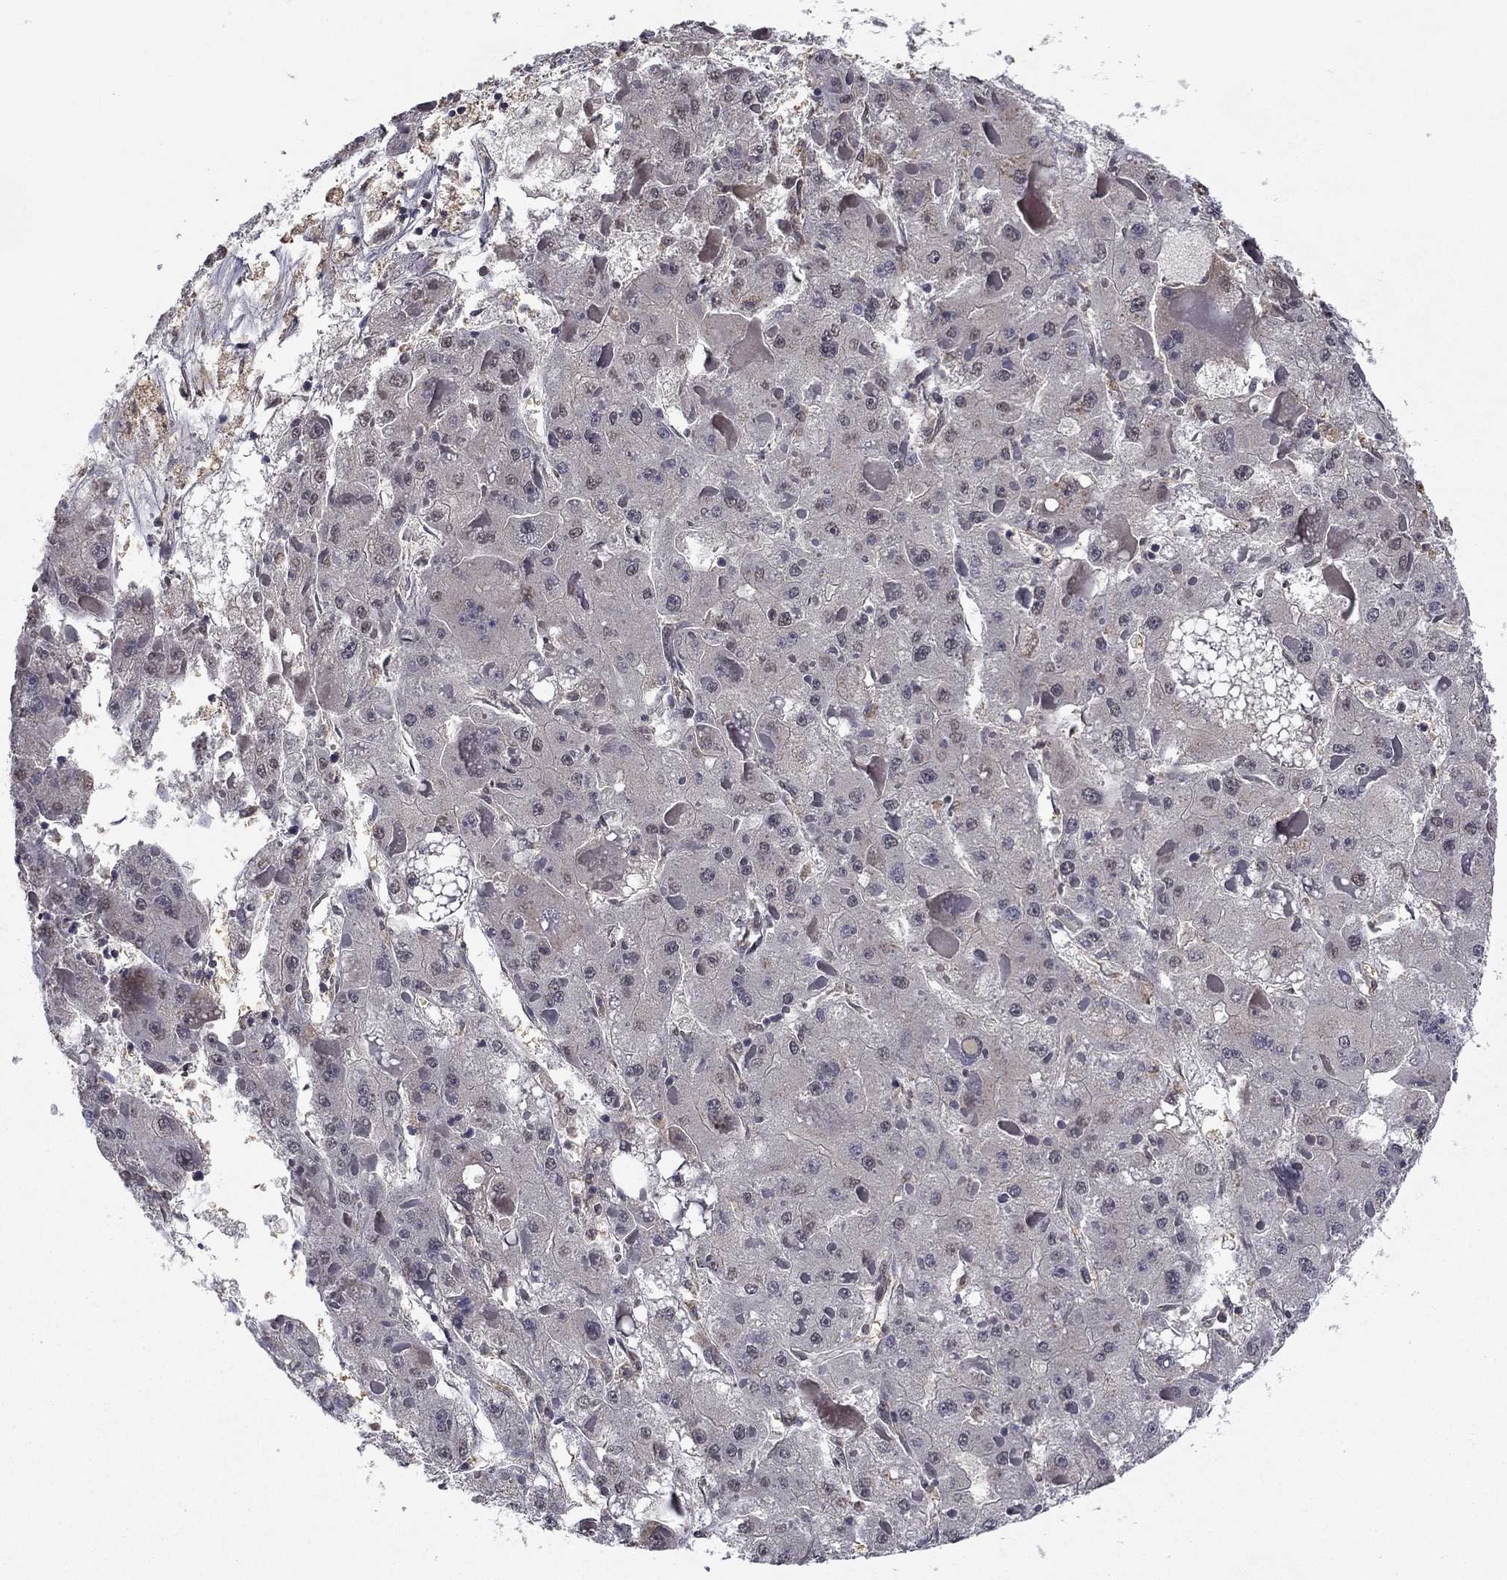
{"staining": {"intensity": "weak", "quantity": "<25%", "location": "cytoplasmic/membranous"}, "tissue": "liver cancer", "cell_type": "Tumor cells", "image_type": "cancer", "snomed": [{"axis": "morphology", "description": "Carcinoma, Hepatocellular, NOS"}, {"axis": "topography", "description": "Liver"}], "caption": "An immunohistochemistry (IHC) micrograph of liver cancer (hepatocellular carcinoma) is shown. There is no staining in tumor cells of liver cancer (hepatocellular carcinoma).", "gene": "SLC2A13", "patient": {"sex": "female", "age": 73}}